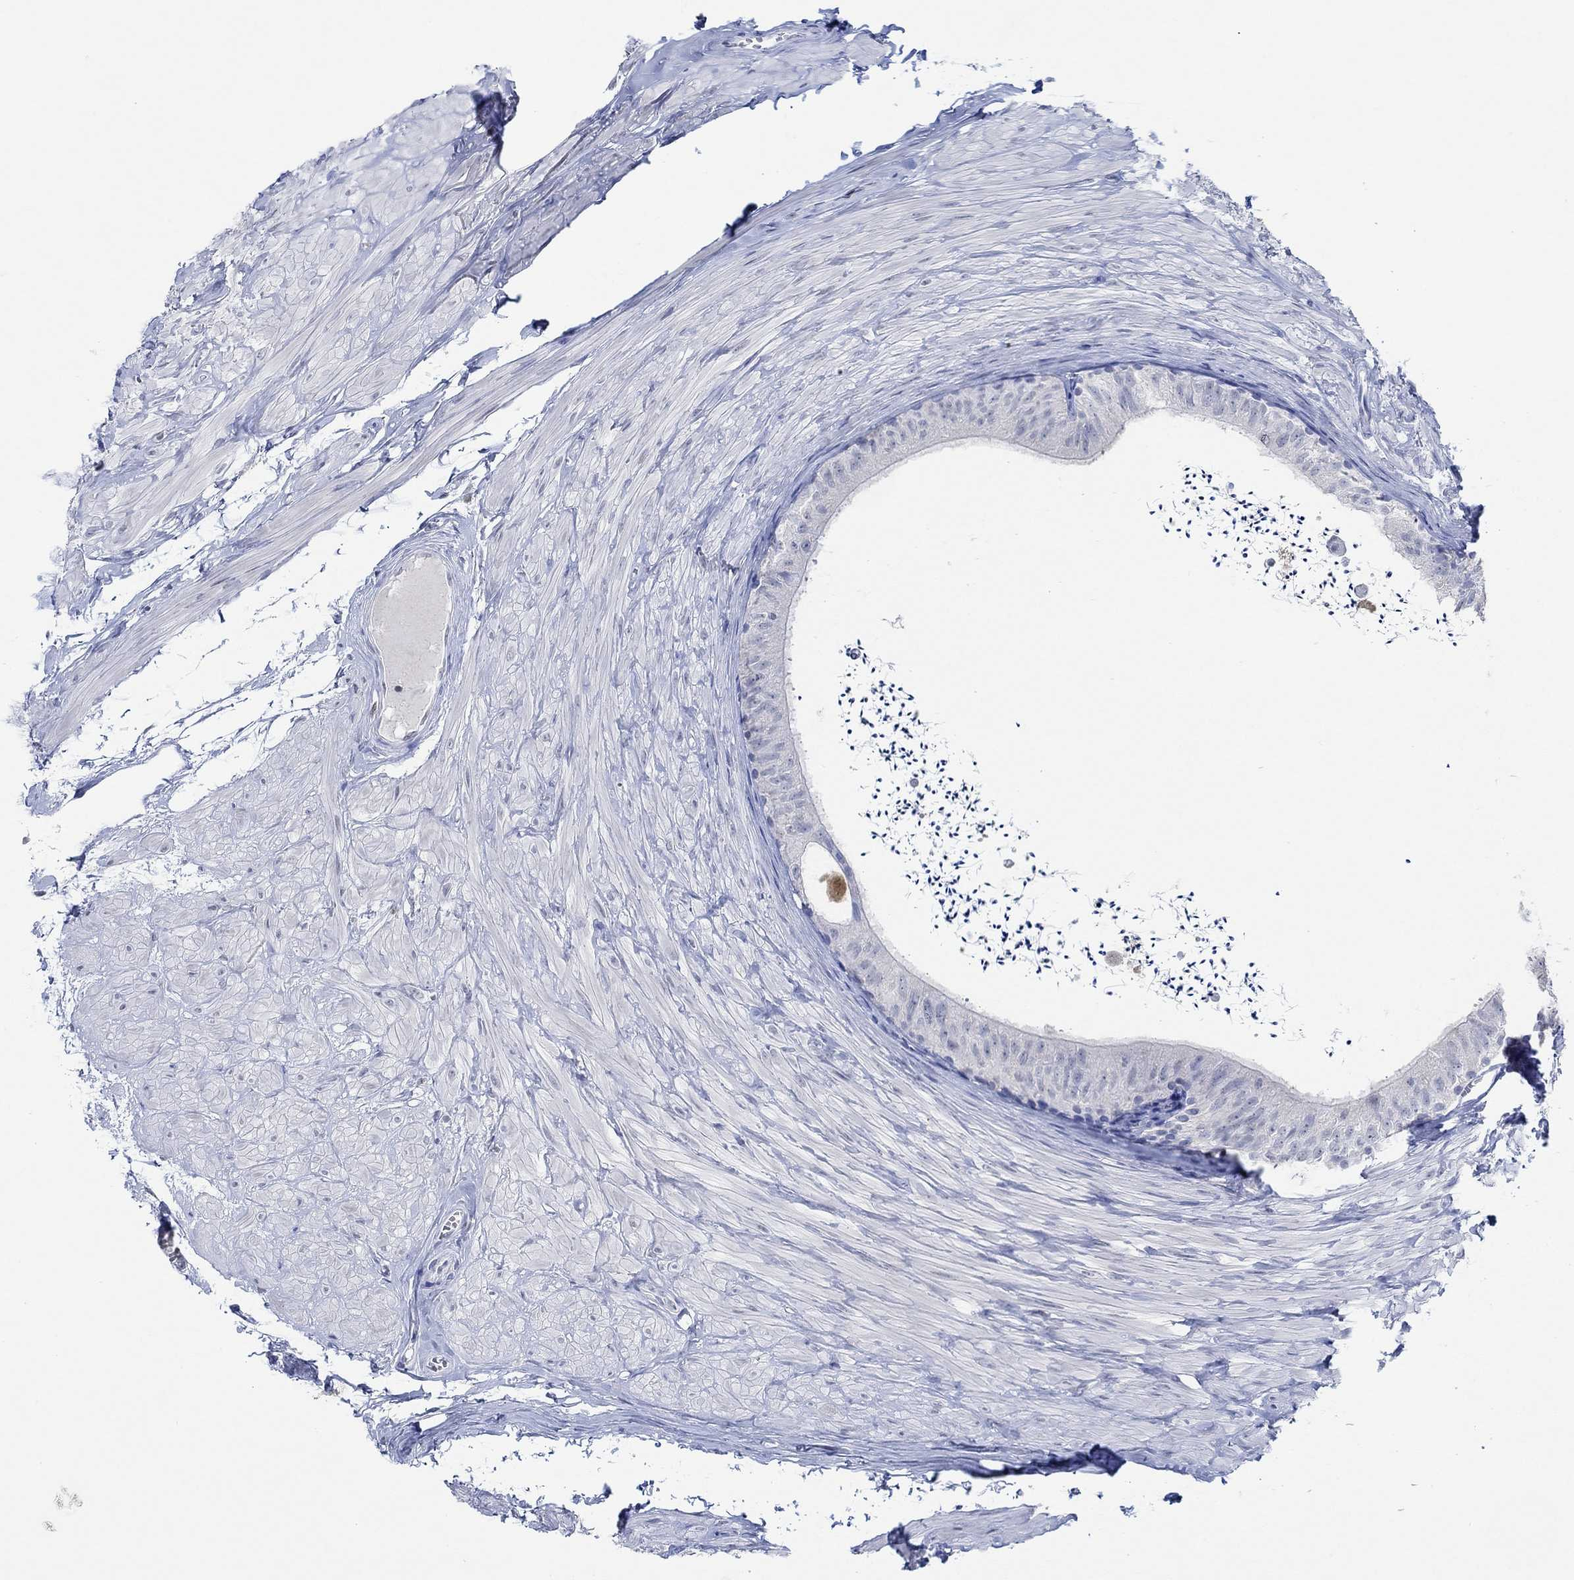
{"staining": {"intensity": "negative", "quantity": "none", "location": "none"}, "tissue": "epididymis", "cell_type": "Glandular cells", "image_type": "normal", "snomed": [{"axis": "morphology", "description": "Normal tissue, NOS"}, {"axis": "topography", "description": "Epididymis"}], "caption": "Immunohistochemistry photomicrograph of normal epididymis: epididymis stained with DAB shows no significant protein staining in glandular cells. (DAB (3,3'-diaminobenzidine) IHC visualized using brightfield microscopy, high magnification).", "gene": "PPP1R17", "patient": {"sex": "male", "age": 32}}